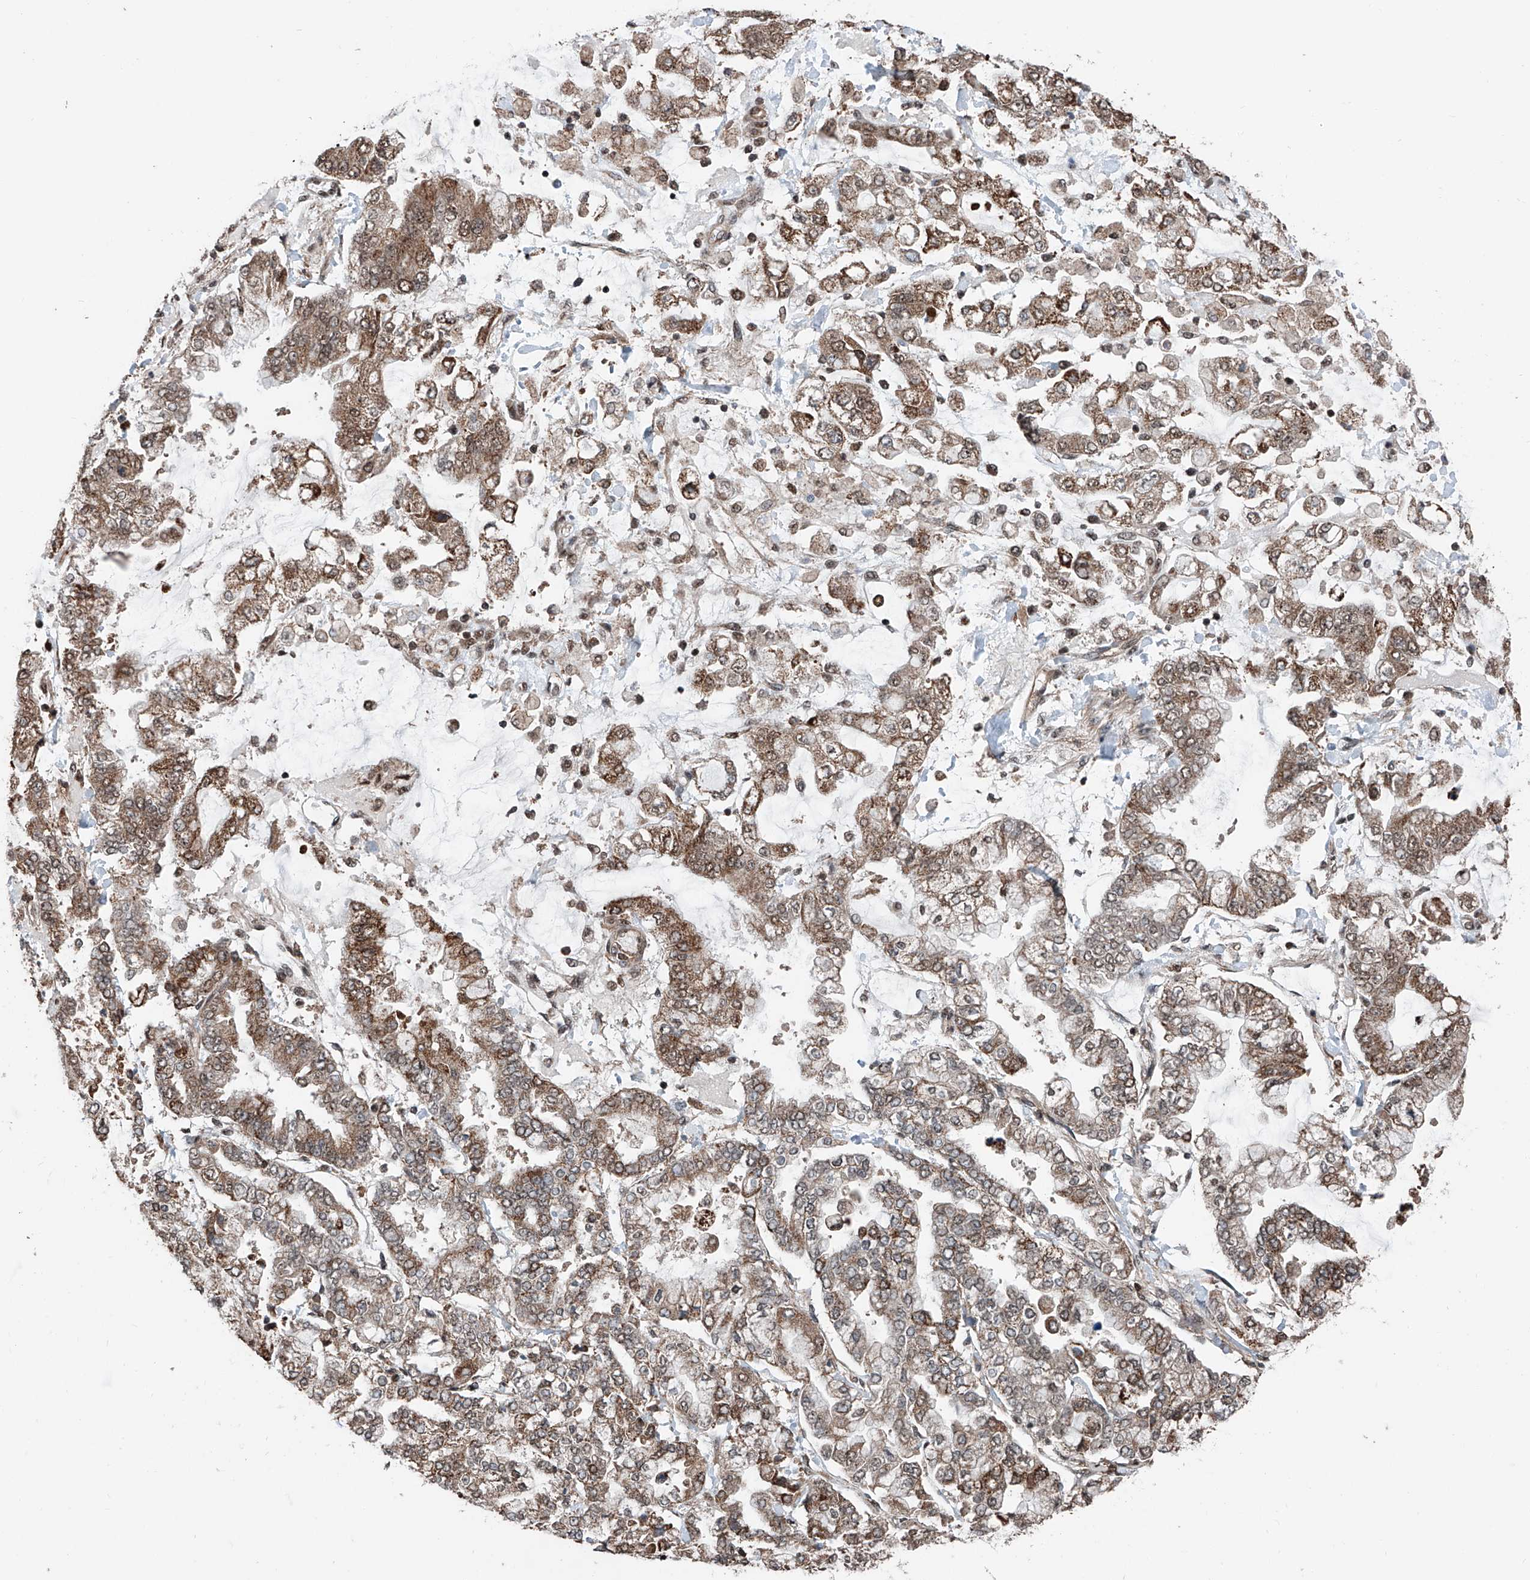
{"staining": {"intensity": "moderate", "quantity": ">75%", "location": "cytoplasmic/membranous"}, "tissue": "stomach cancer", "cell_type": "Tumor cells", "image_type": "cancer", "snomed": [{"axis": "morphology", "description": "Normal tissue, NOS"}, {"axis": "morphology", "description": "Adenocarcinoma, NOS"}, {"axis": "topography", "description": "Stomach, upper"}, {"axis": "topography", "description": "Stomach"}], "caption": "An immunohistochemistry histopathology image of neoplastic tissue is shown. Protein staining in brown highlights moderate cytoplasmic/membranous positivity in adenocarcinoma (stomach) within tumor cells. The protein is stained brown, and the nuclei are stained in blue (DAB (3,3'-diaminobenzidine) IHC with brightfield microscopy, high magnification).", "gene": "ZNF445", "patient": {"sex": "male", "age": 76}}